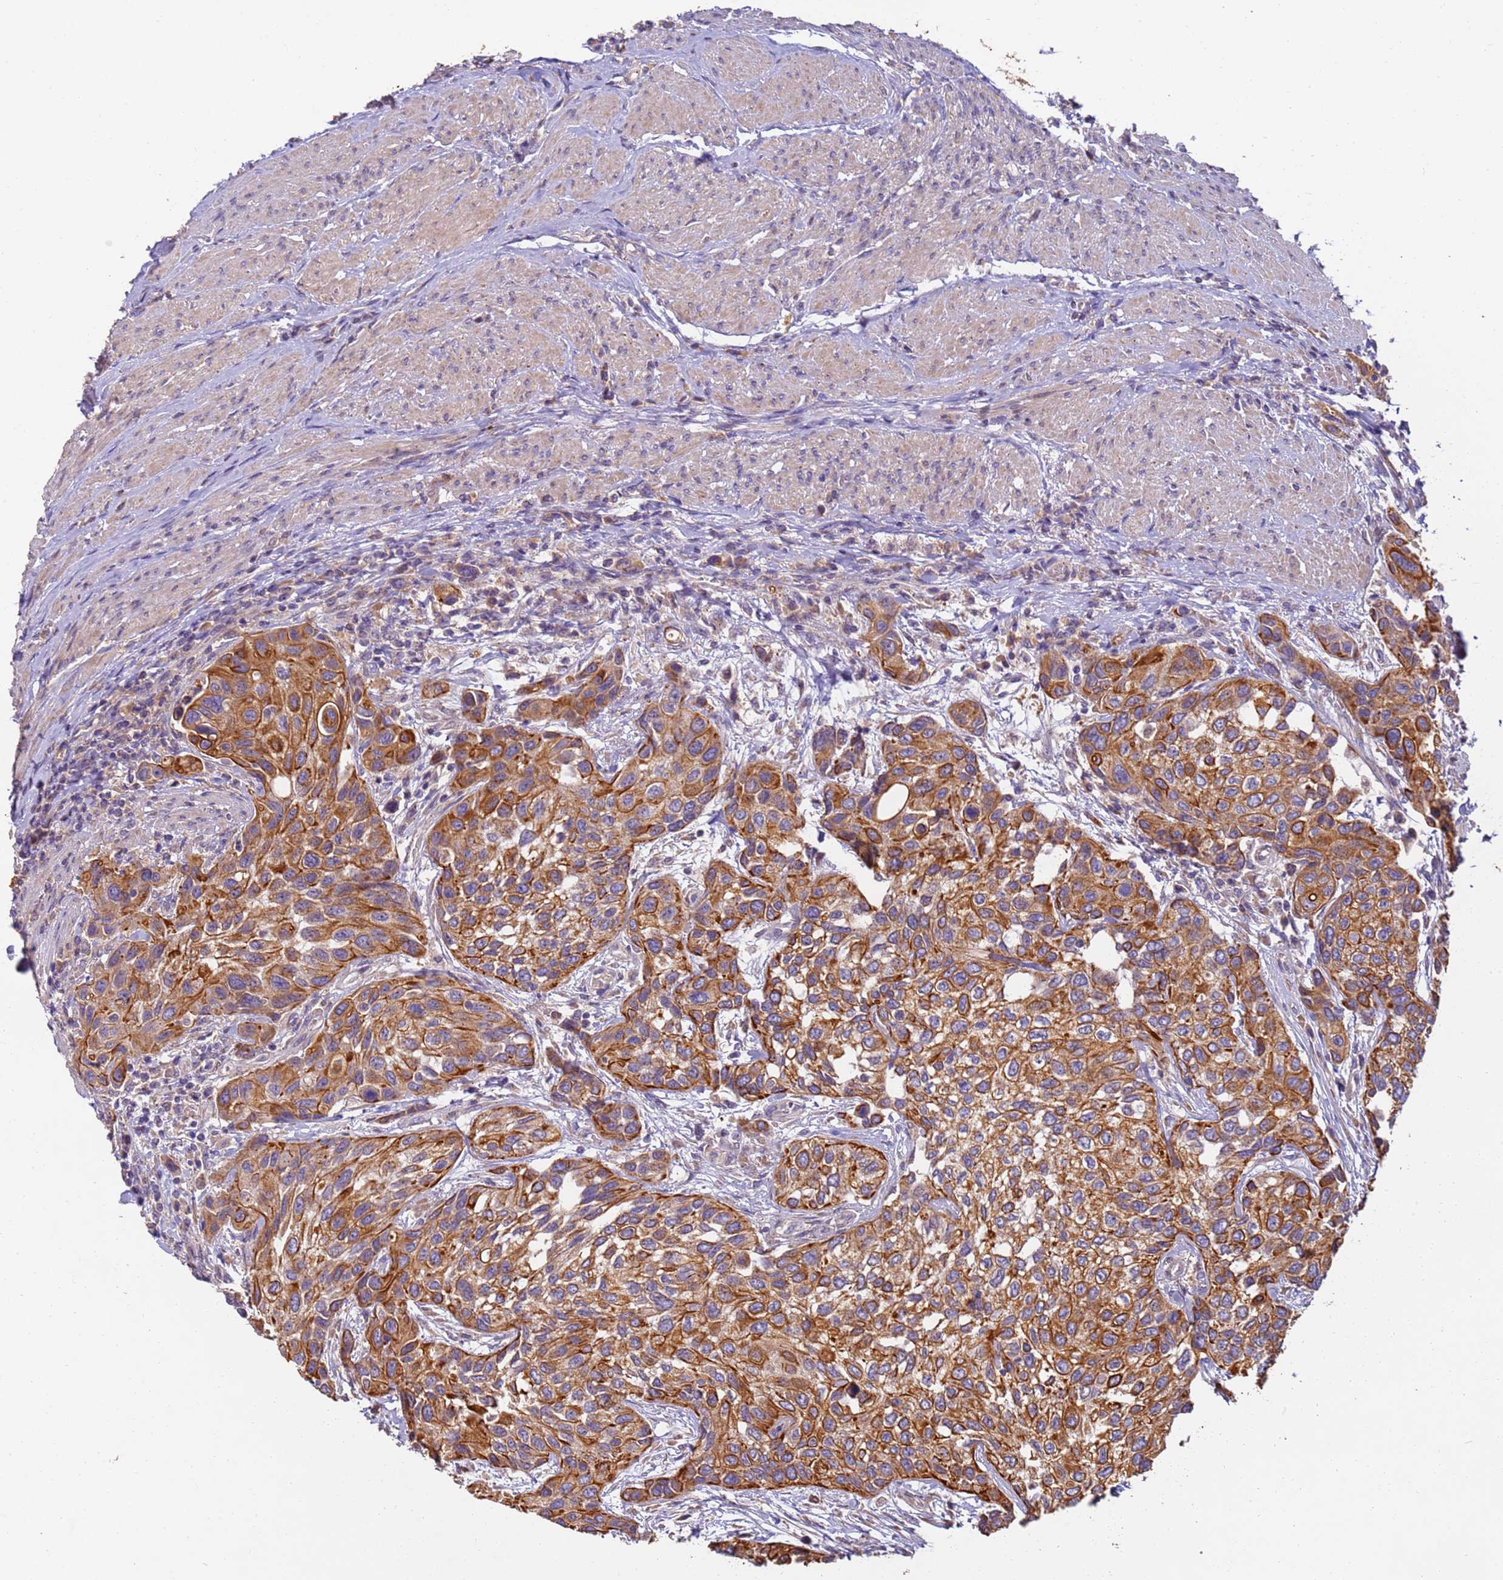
{"staining": {"intensity": "strong", "quantity": ">75%", "location": "cytoplasmic/membranous"}, "tissue": "urothelial cancer", "cell_type": "Tumor cells", "image_type": "cancer", "snomed": [{"axis": "morphology", "description": "Normal tissue, NOS"}, {"axis": "morphology", "description": "Urothelial carcinoma, High grade"}, {"axis": "topography", "description": "Vascular tissue"}, {"axis": "topography", "description": "Urinary bladder"}], "caption": "High-grade urothelial carcinoma was stained to show a protein in brown. There is high levels of strong cytoplasmic/membranous positivity in about >75% of tumor cells.", "gene": "TIGAR", "patient": {"sex": "female", "age": 56}}